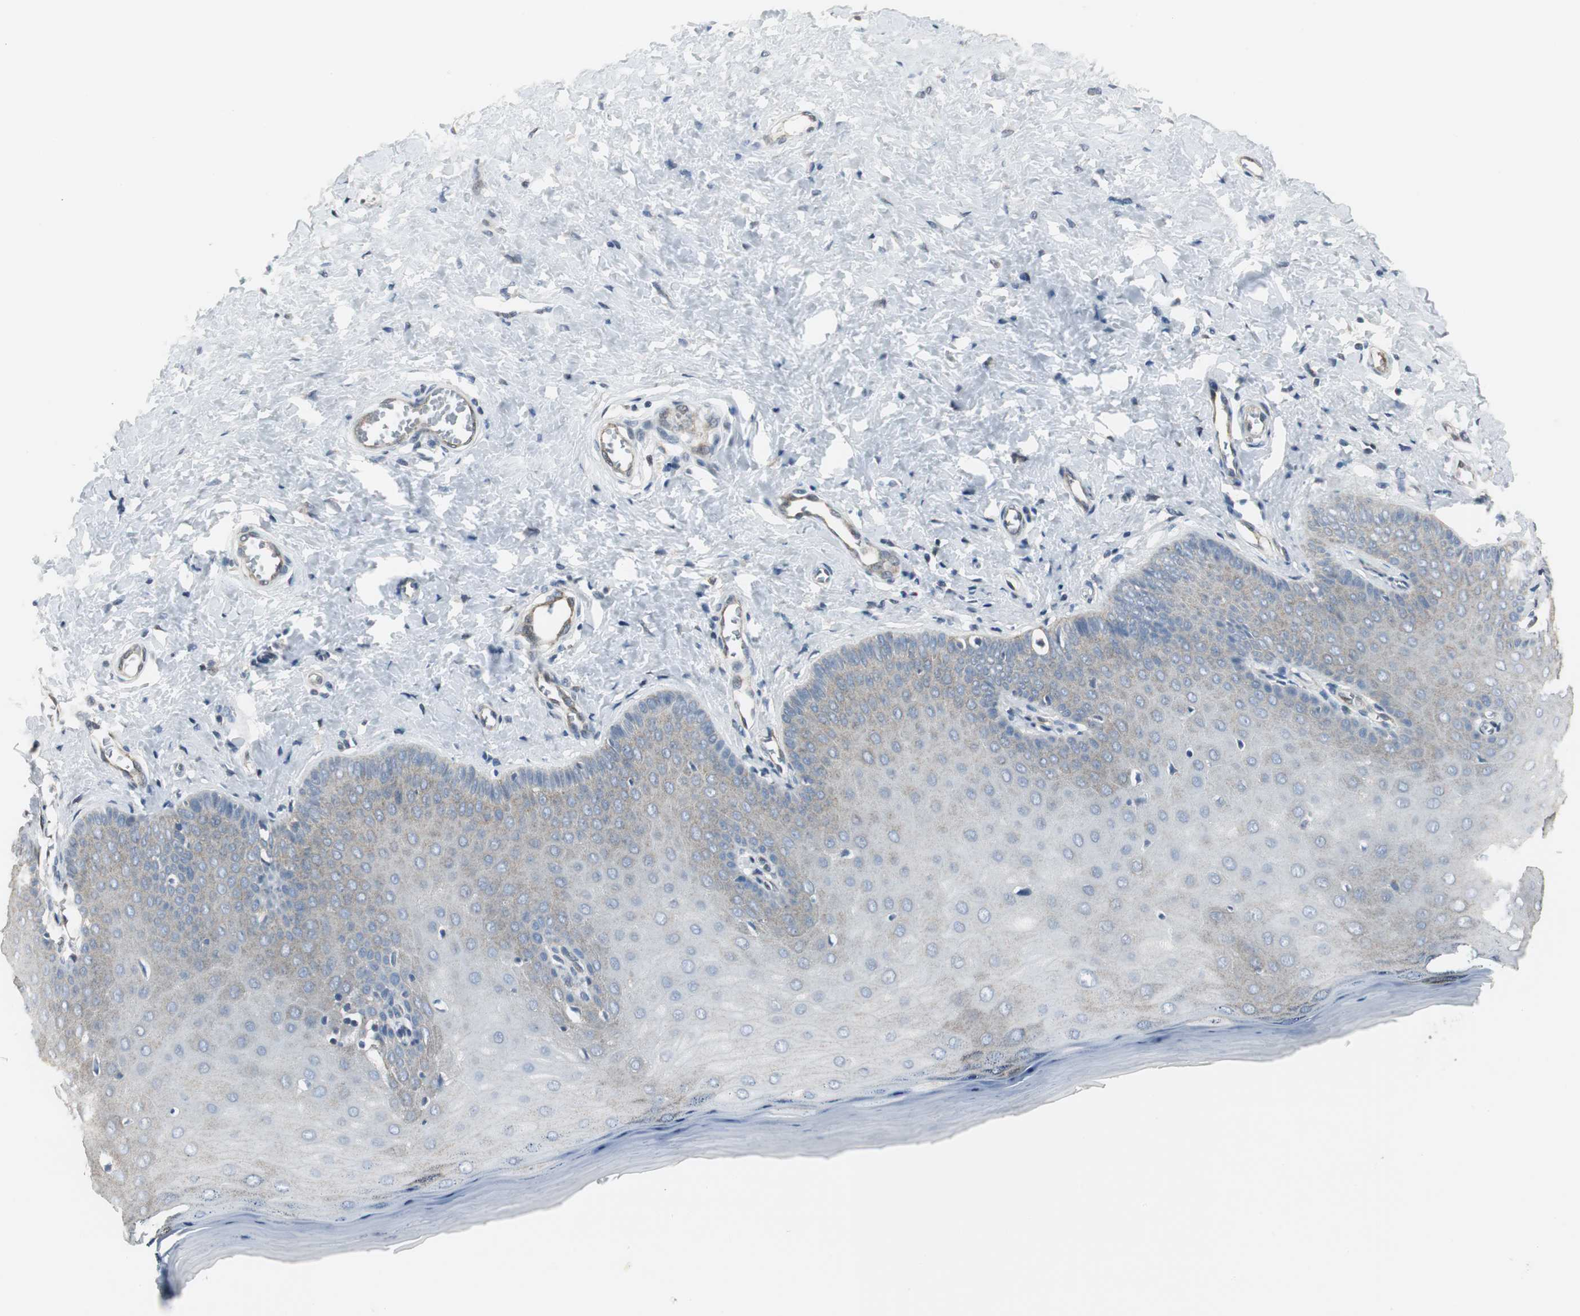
{"staining": {"intensity": "weak", "quantity": "25%-75%", "location": "cytoplasmic/membranous"}, "tissue": "cervix", "cell_type": "Glandular cells", "image_type": "normal", "snomed": [{"axis": "morphology", "description": "Normal tissue, NOS"}, {"axis": "topography", "description": "Cervix"}], "caption": "A high-resolution micrograph shows IHC staining of benign cervix, which reveals weak cytoplasmic/membranous expression in about 25%-75% of glandular cells.", "gene": "CCT5", "patient": {"sex": "female", "age": 55}}